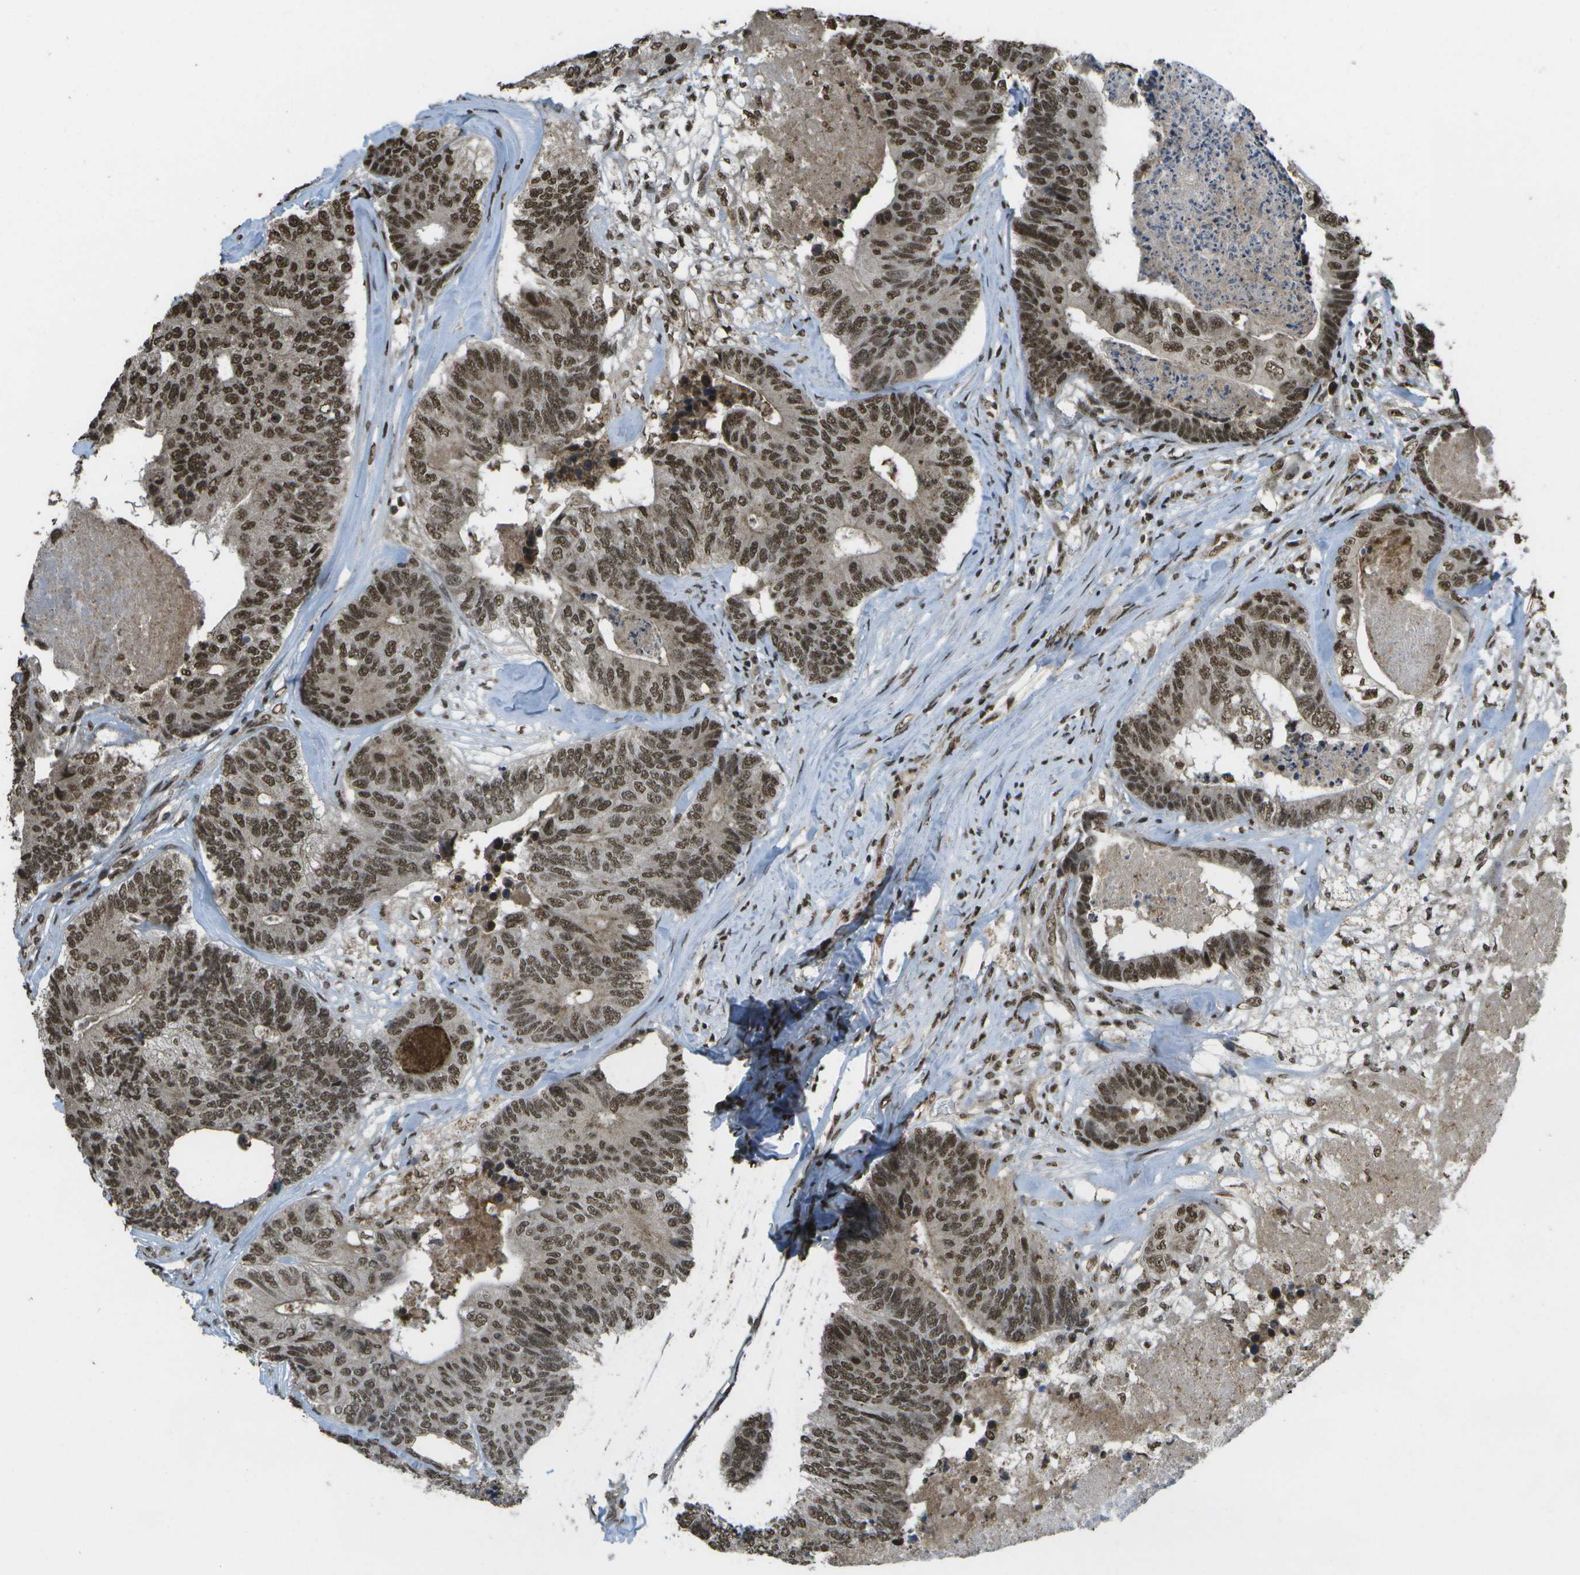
{"staining": {"intensity": "strong", "quantity": ">75%", "location": "nuclear"}, "tissue": "colorectal cancer", "cell_type": "Tumor cells", "image_type": "cancer", "snomed": [{"axis": "morphology", "description": "Adenocarcinoma, NOS"}, {"axis": "topography", "description": "Colon"}], "caption": "Protein expression analysis of human colorectal cancer reveals strong nuclear positivity in about >75% of tumor cells. (brown staining indicates protein expression, while blue staining denotes nuclei).", "gene": "SPEN", "patient": {"sex": "female", "age": 57}}